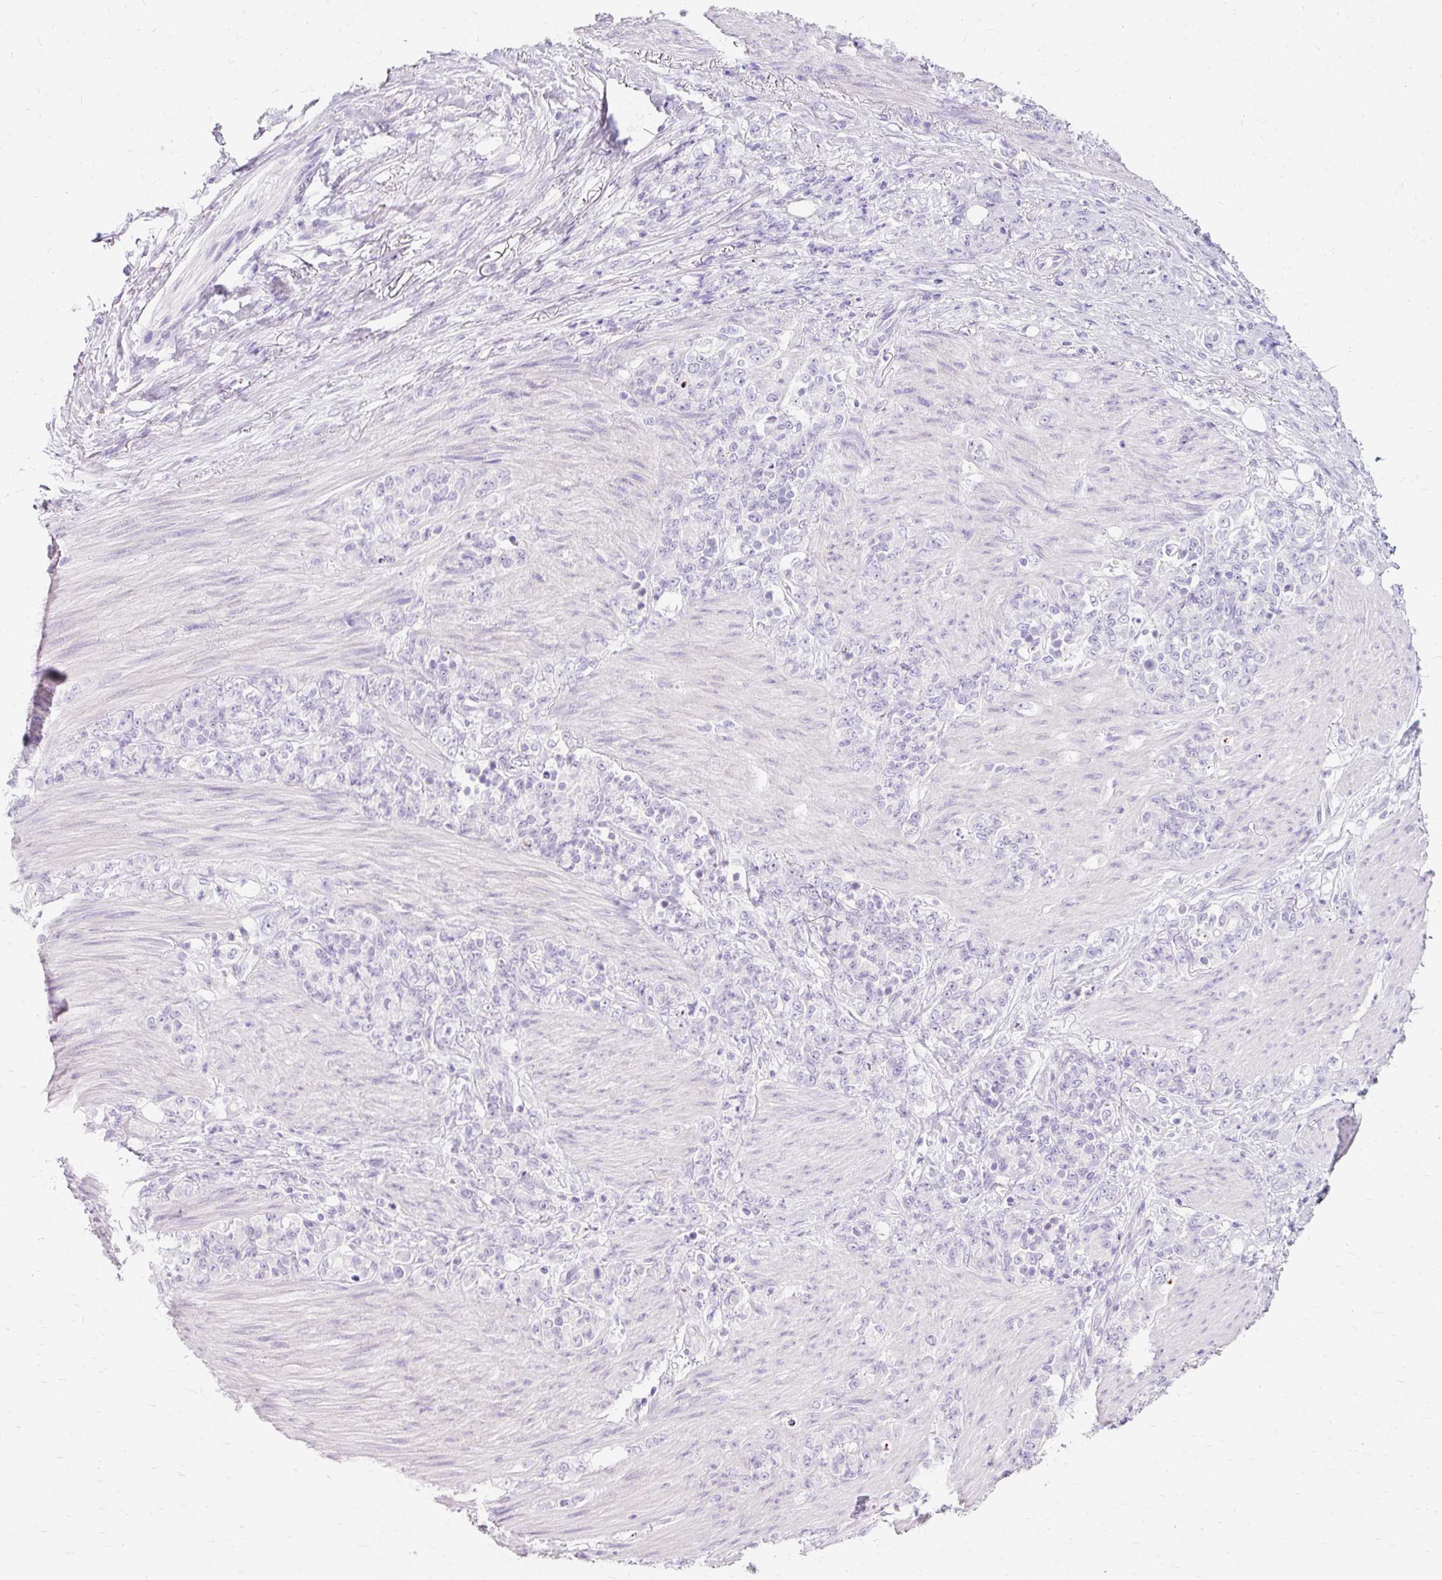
{"staining": {"intensity": "negative", "quantity": "none", "location": "none"}, "tissue": "stomach cancer", "cell_type": "Tumor cells", "image_type": "cancer", "snomed": [{"axis": "morphology", "description": "Normal tissue, NOS"}, {"axis": "morphology", "description": "Adenocarcinoma, NOS"}, {"axis": "topography", "description": "Stomach"}], "caption": "This is an immunohistochemistry image of human stomach cancer. There is no expression in tumor cells.", "gene": "TMEM213", "patient": {"sex": "female", "age": 79}}